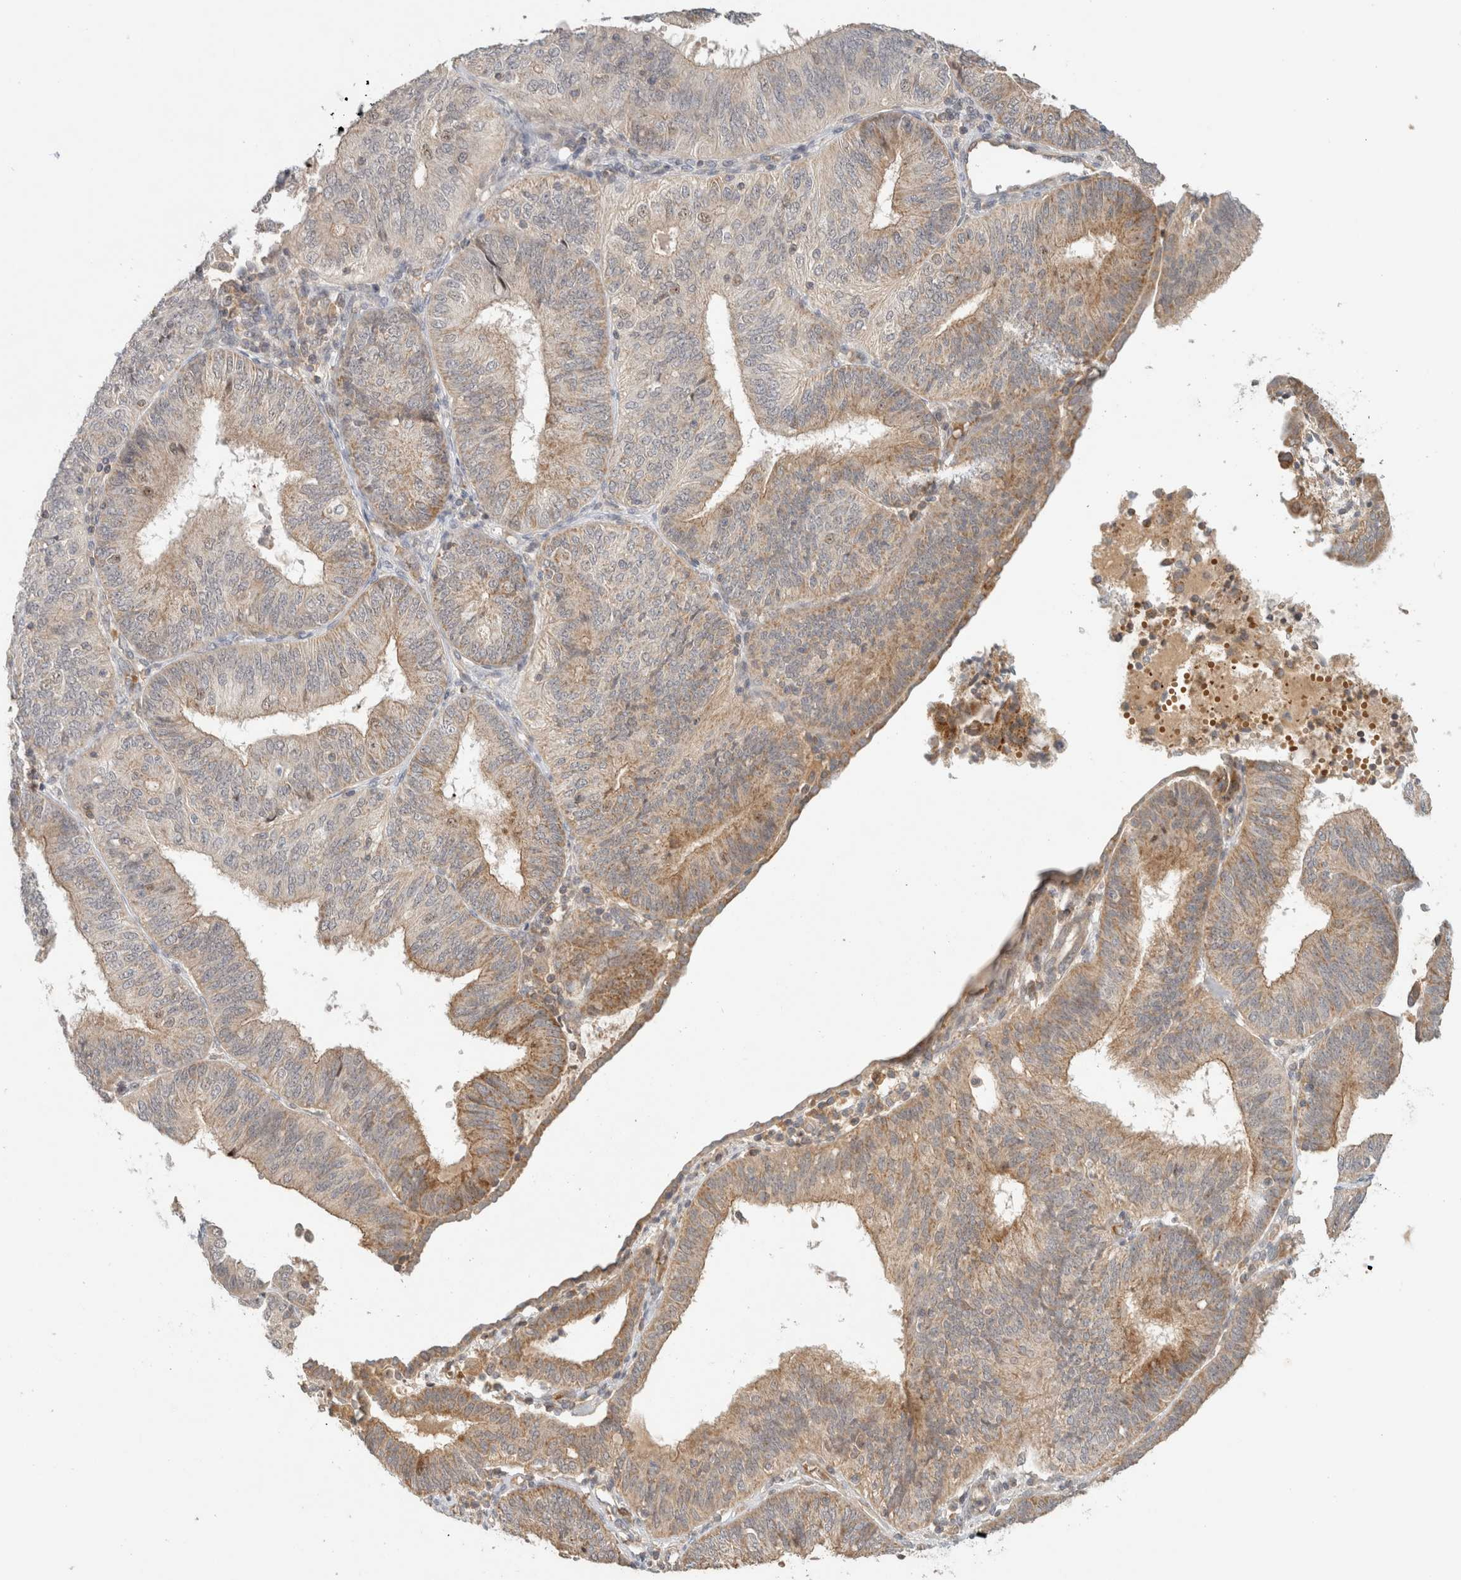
{"staining": {"intensity": "moderate", "quantity": ">75%", "location": "cytoplasmic/membranous"}, "tissue": "endometrial cancer", "cell_type": "Tumor cells", "image_type": "cancer", "snomed": [{"axis": "morphology", "description": "Adenocarcinoma, NOS"}, {"axis": "topography", "description": "Endometrium"}], "caption": "Protein expression analysis of adenocarcinoma (endometrial) demonstrates moderate cytoplasmic/membranous staining in approximately >75% of tumor cells. The protein is shown in brown color, while the nuclei are stained blue.", "gene": "MRM3", "patient": {"sex": "female", "age": 58}}